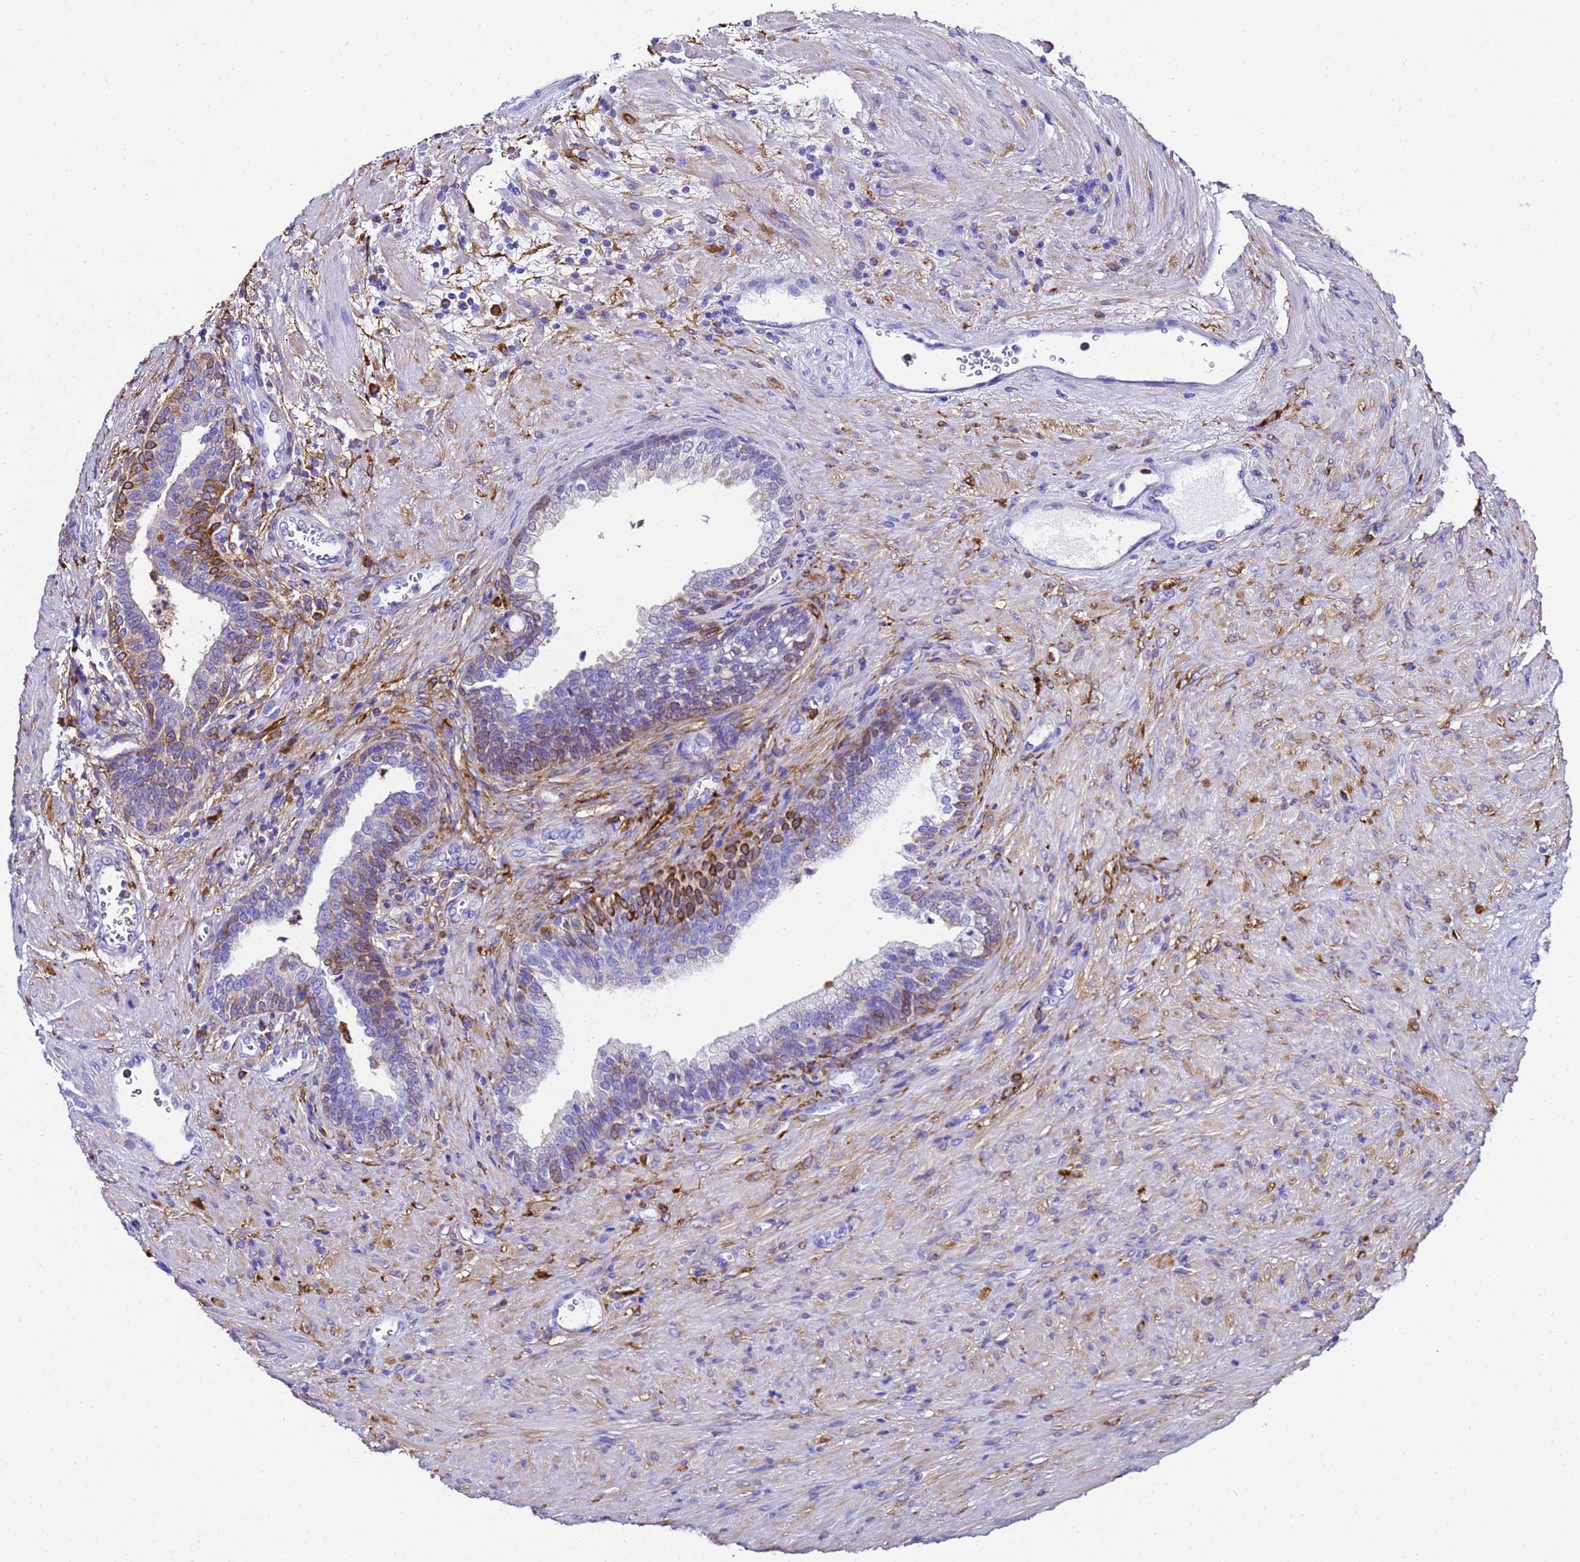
{"staining": {"intensity": "moderate", "quantity": "<25%", "location": "cytoplasmic/membranous"}, "tissue": "prostate", "cell_type": "Glandular cells", "image_type": "normal", "snomed": [{"axis": "morphology", "description": "Normal tissue, NOS"}, {"axis": "topography", "description": "Prostate"}], "caption": "This is an image of immunohistochemistry staining of normal prostate, which shows moderate expression in the cytoplasmic/membranous of glandular cells.", "gene": "FTL", "patient": {"sex": "male", "age": 76}}